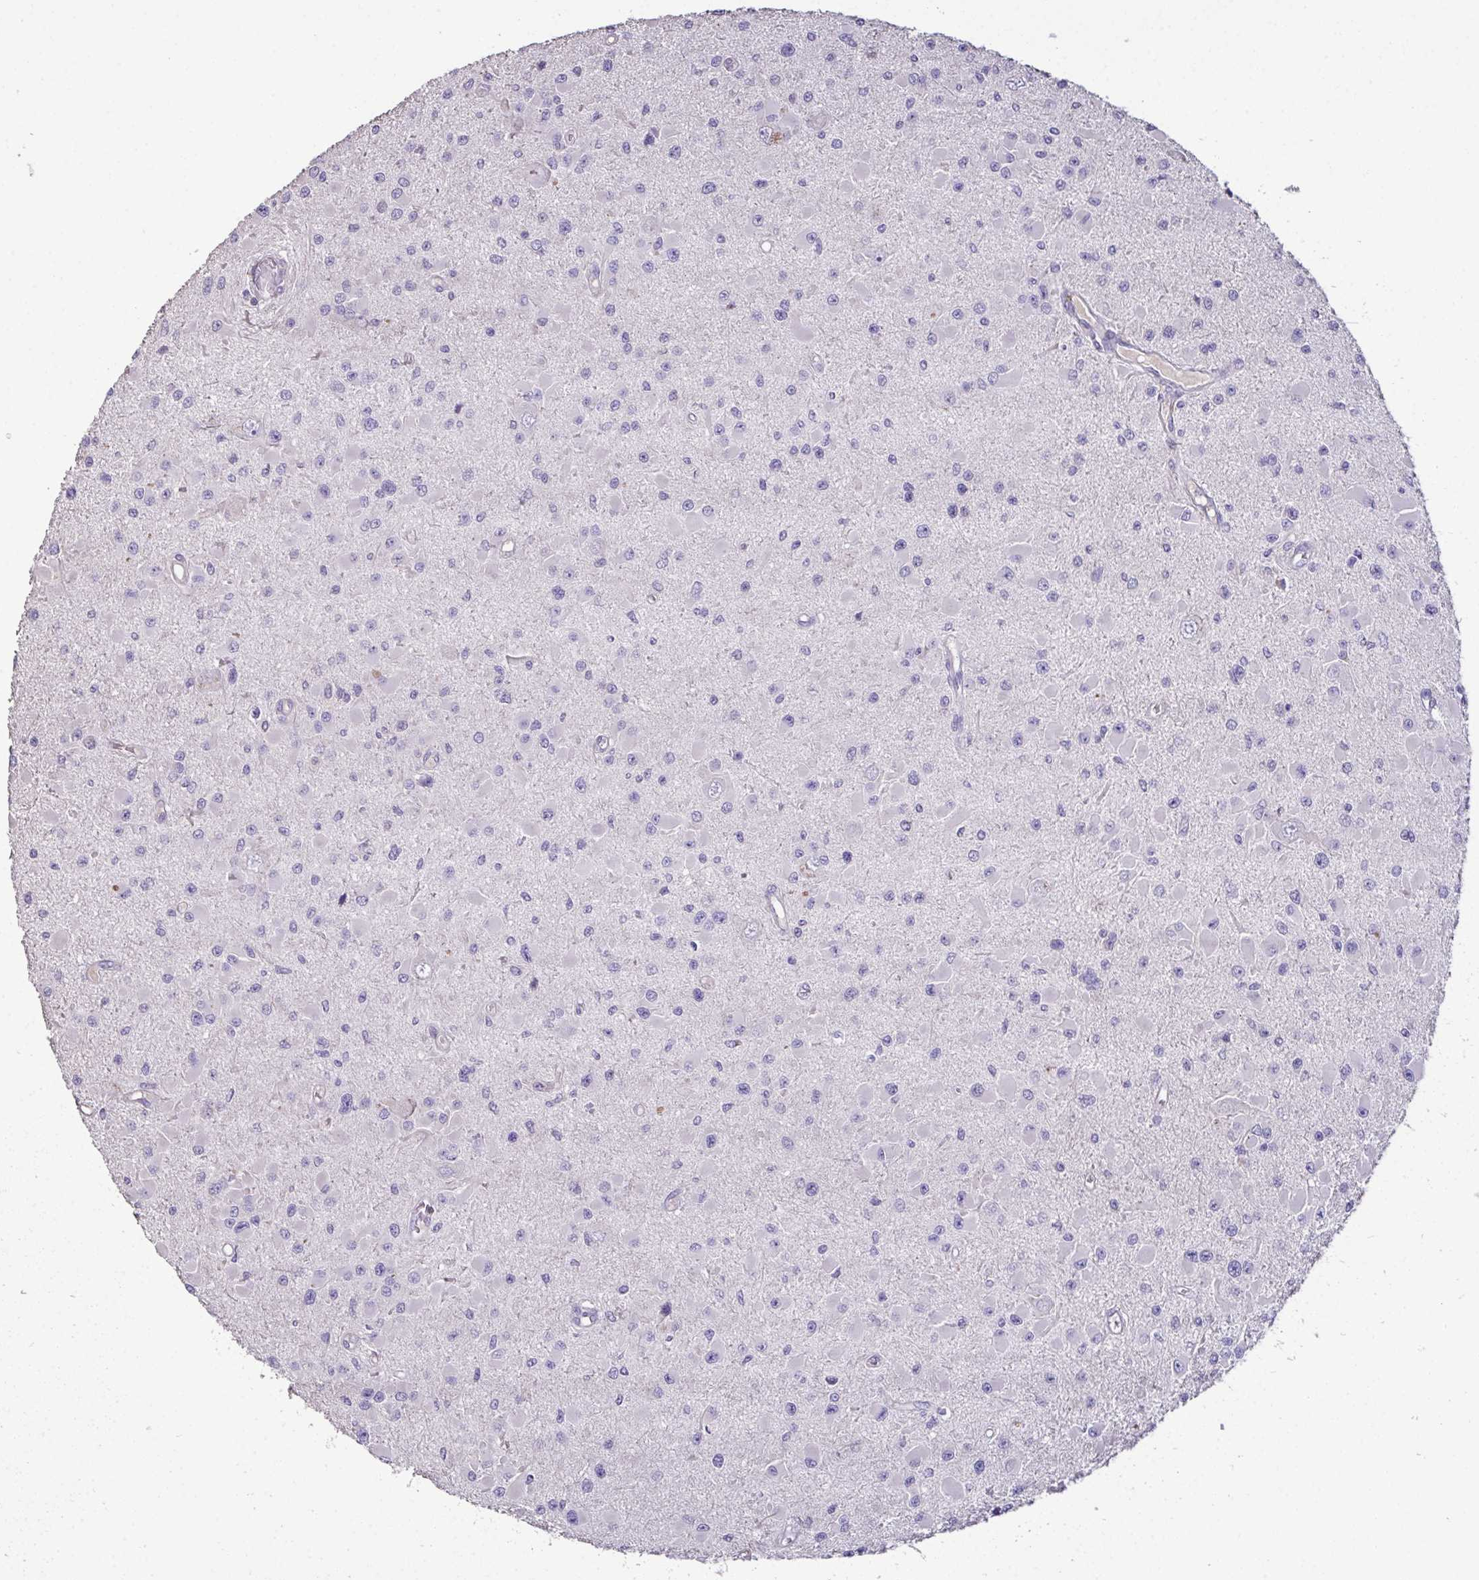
{"staining": {"intensity": "negative", "quantity": "none", "location": "none"}, "tissue": "glioma", "cell_type": "Tumor cells", "image_type": "cancer", "snomed": [{"axis": "morphology", "description": "Glioma, malignant, High grade"}, {"axis": "topography", "description": "Brain"}], "caption": "DAB (3,3'-diaminobenzidine) immunohistochemical staining of glioma reveals no significant staining in tumor cells.", "gene": "MARCO", "patient": {"sex": "male", "age": 54}}